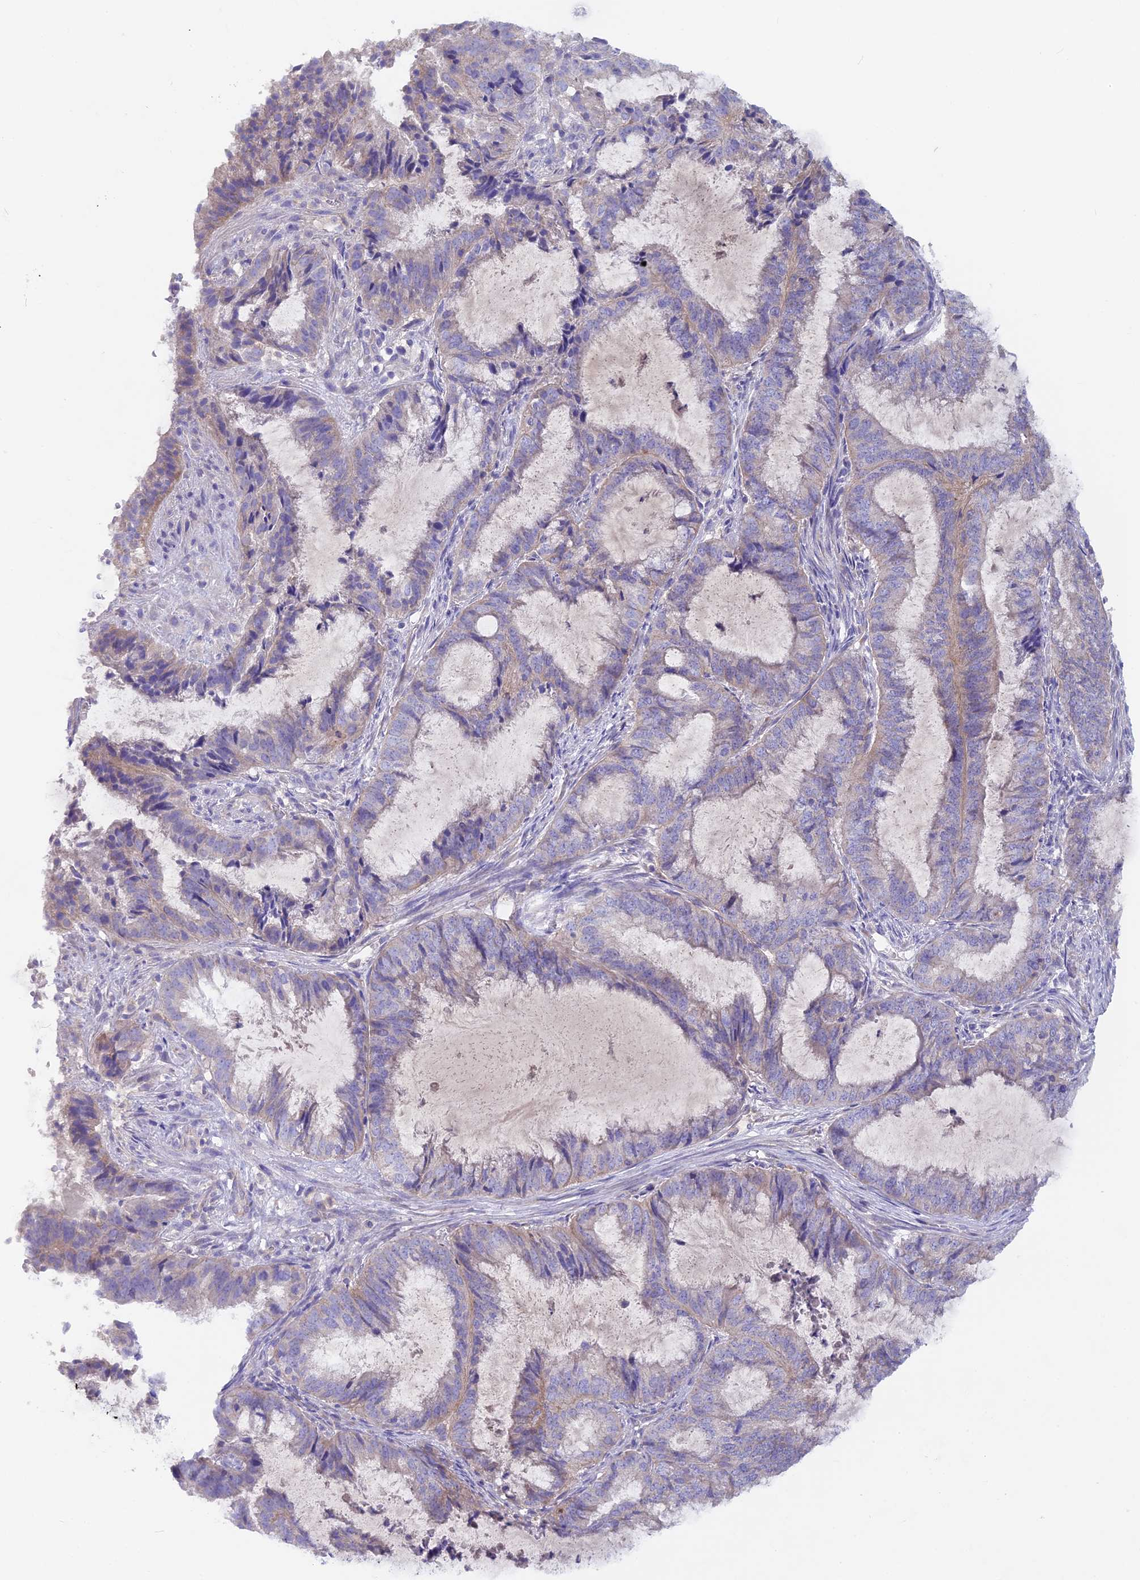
{"staining": {"intensity": "weak", "quantity": "25%-75%", "location": "cytoplasmic/membranous"}, "tissue": "endometrial cancer", "cell_type": "Tumor cells", "image_type": "cancer", "snomed": [{"axis": "morphology", "description": "Adenocarcinoma, NOS"}, {"axis": "topography", "description": "Endometrium"}], "caption": "The micrograph displays a brown stain indicating the presence of a protein in the cytoplasmic/membranous of tumor cells in endometrial adenocarcinoma.", "gene": "PZP", "patient": {"sex": "female", "age": 51}}